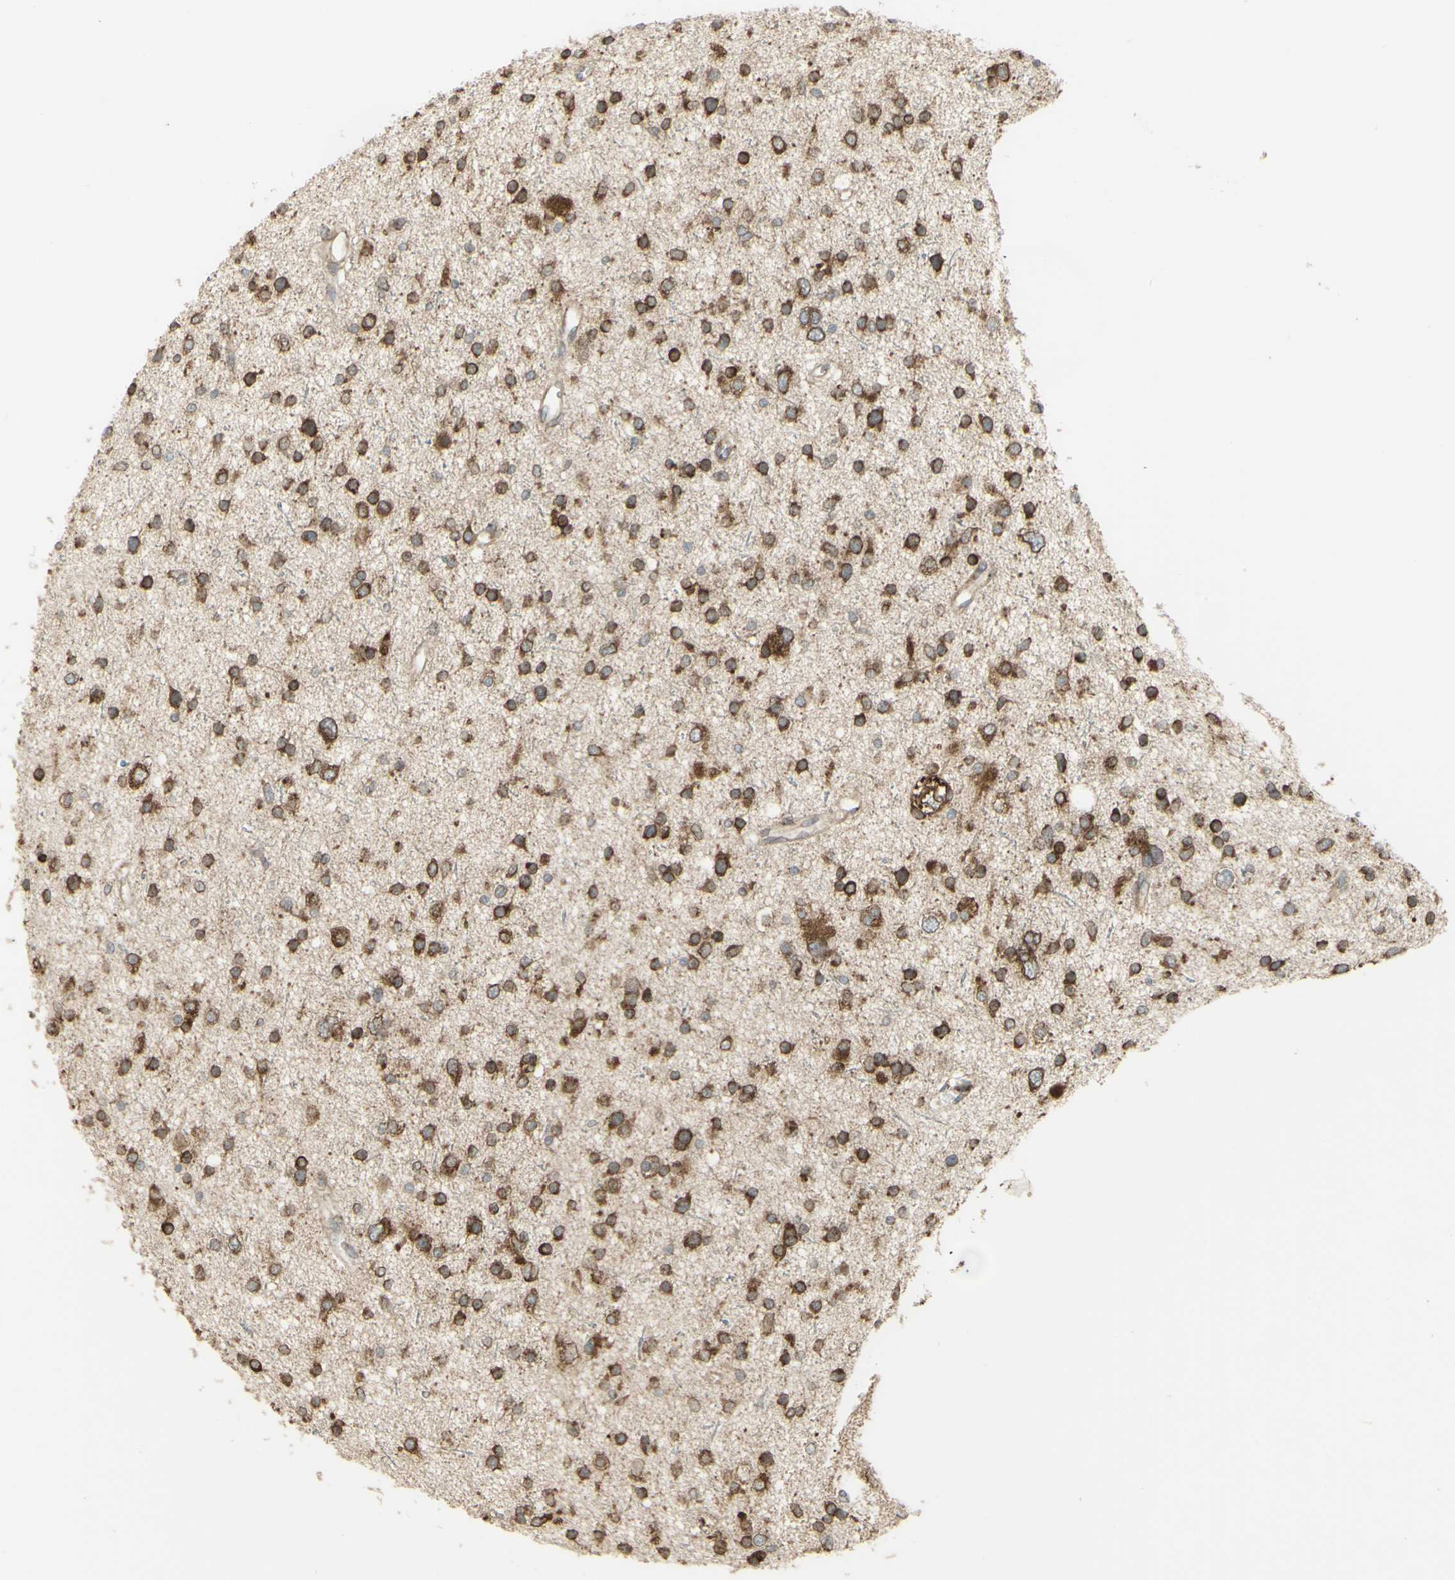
{"staining": {"intensity": "strong", "quantity": ">75%", "location": "cytoplasmic/membranous"}, "tissue": "glioma", "cell_type": "Tumor cells", "image_type": "cancer", "snomed": [{"axis": "morphology", "description": "Glioma, malignant, Low grade"}, {"axis": "topography", "description": "Brain"}], "caption": "An image of glioma stained for a protein demonstrates strong cytoplasmic/membranous brown staining in tumor cells.", "gene": "FKBP3", "patient": {"sex": "female", "age": 37}}